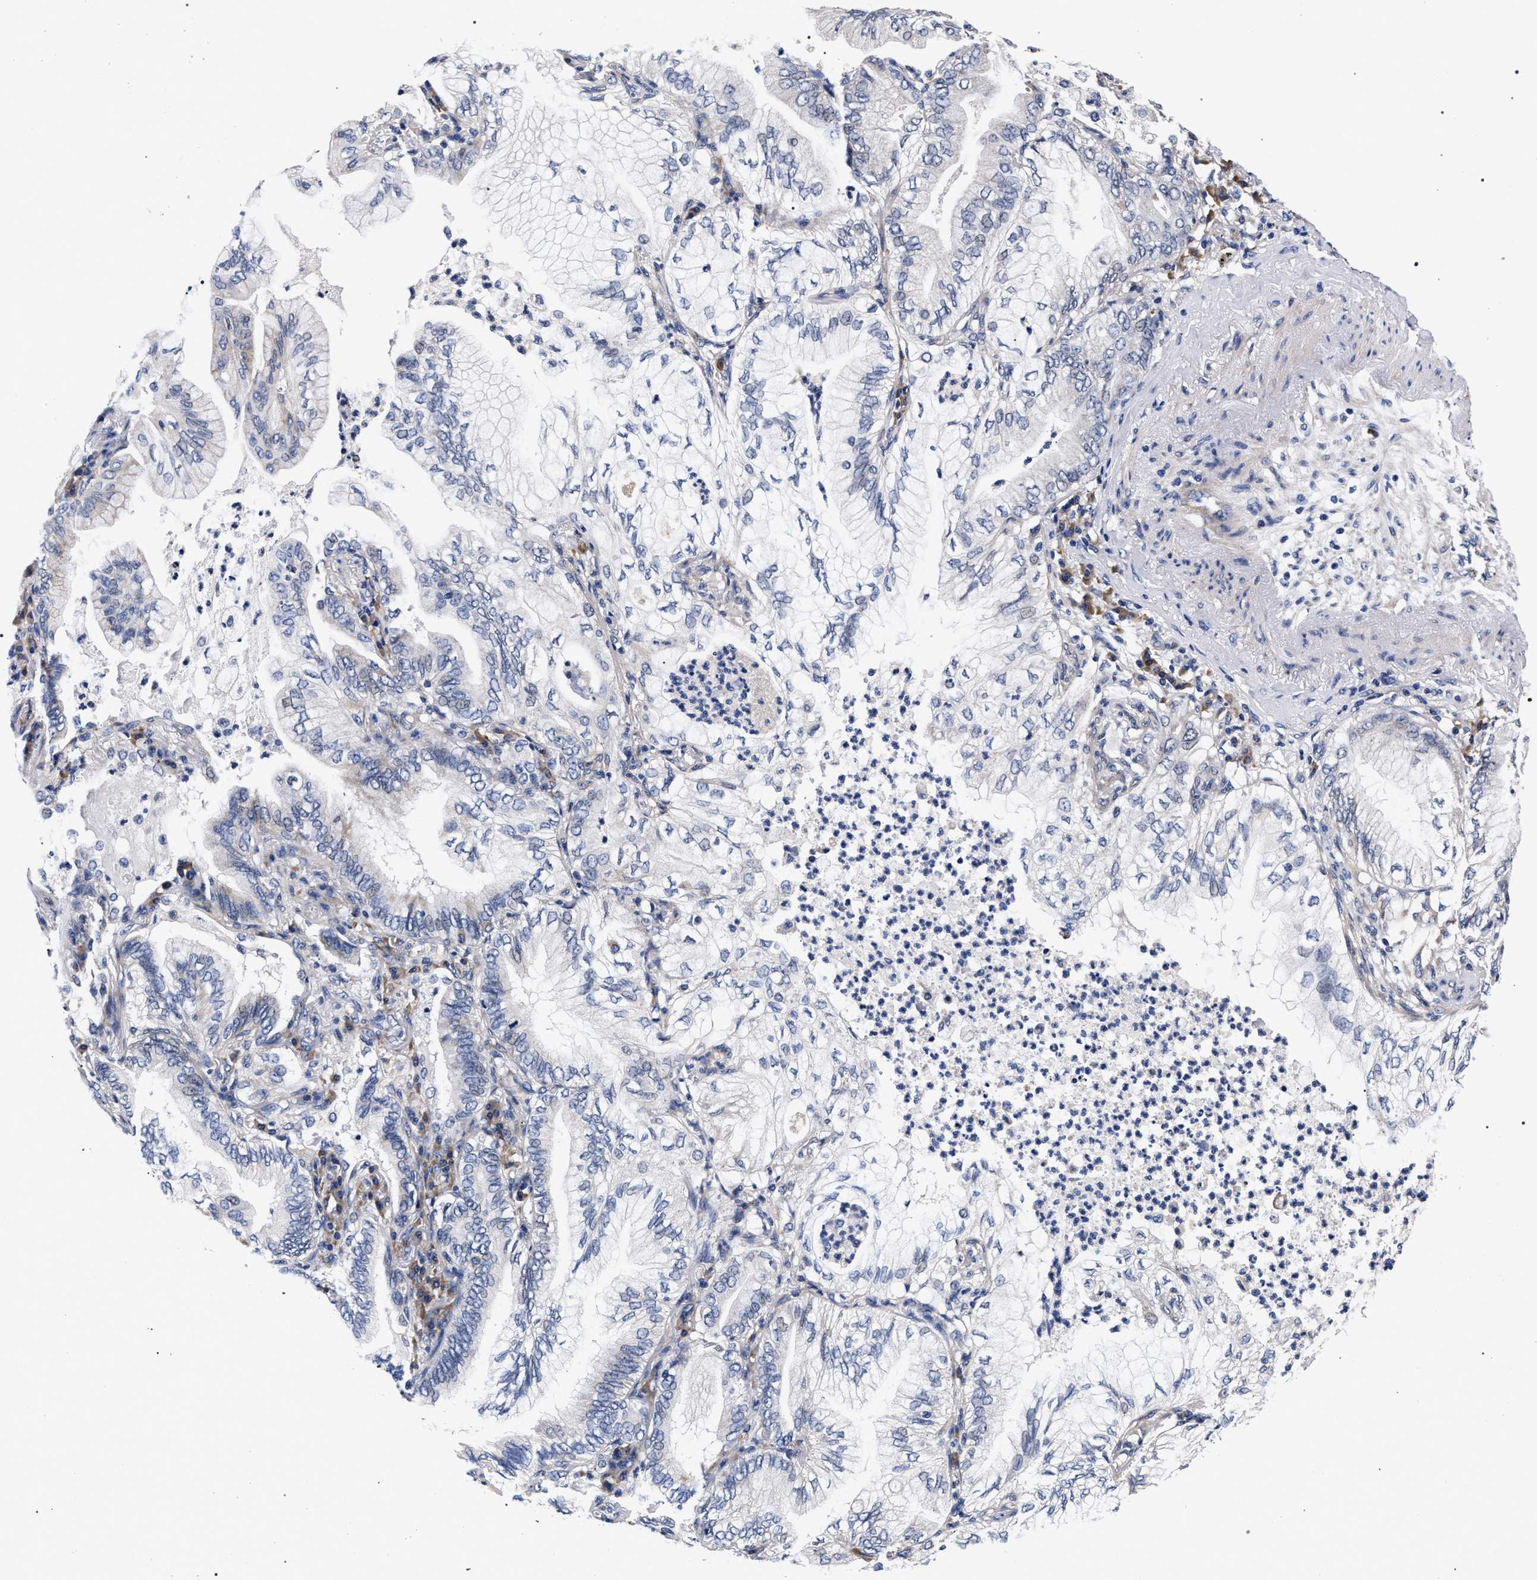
{"staining": {"intensity": "negative", "quantity": "none", "location": "none"}, "tissue": "lung cancer", "cell_type": "Tumor cells", "image_type": "cancer", "snomed": [{"axis": "morphology", "description": "Adenocarcinoma, NOS"}, {"axis": "topography", "description": "Lung"}], "caption": "Adenocarcinoma (lung) was stained to show a protein in brown. There is no significant positivity in tumor cells.", "gene": "CFAP95", "patient": {"sex": "female", "age": 70}}